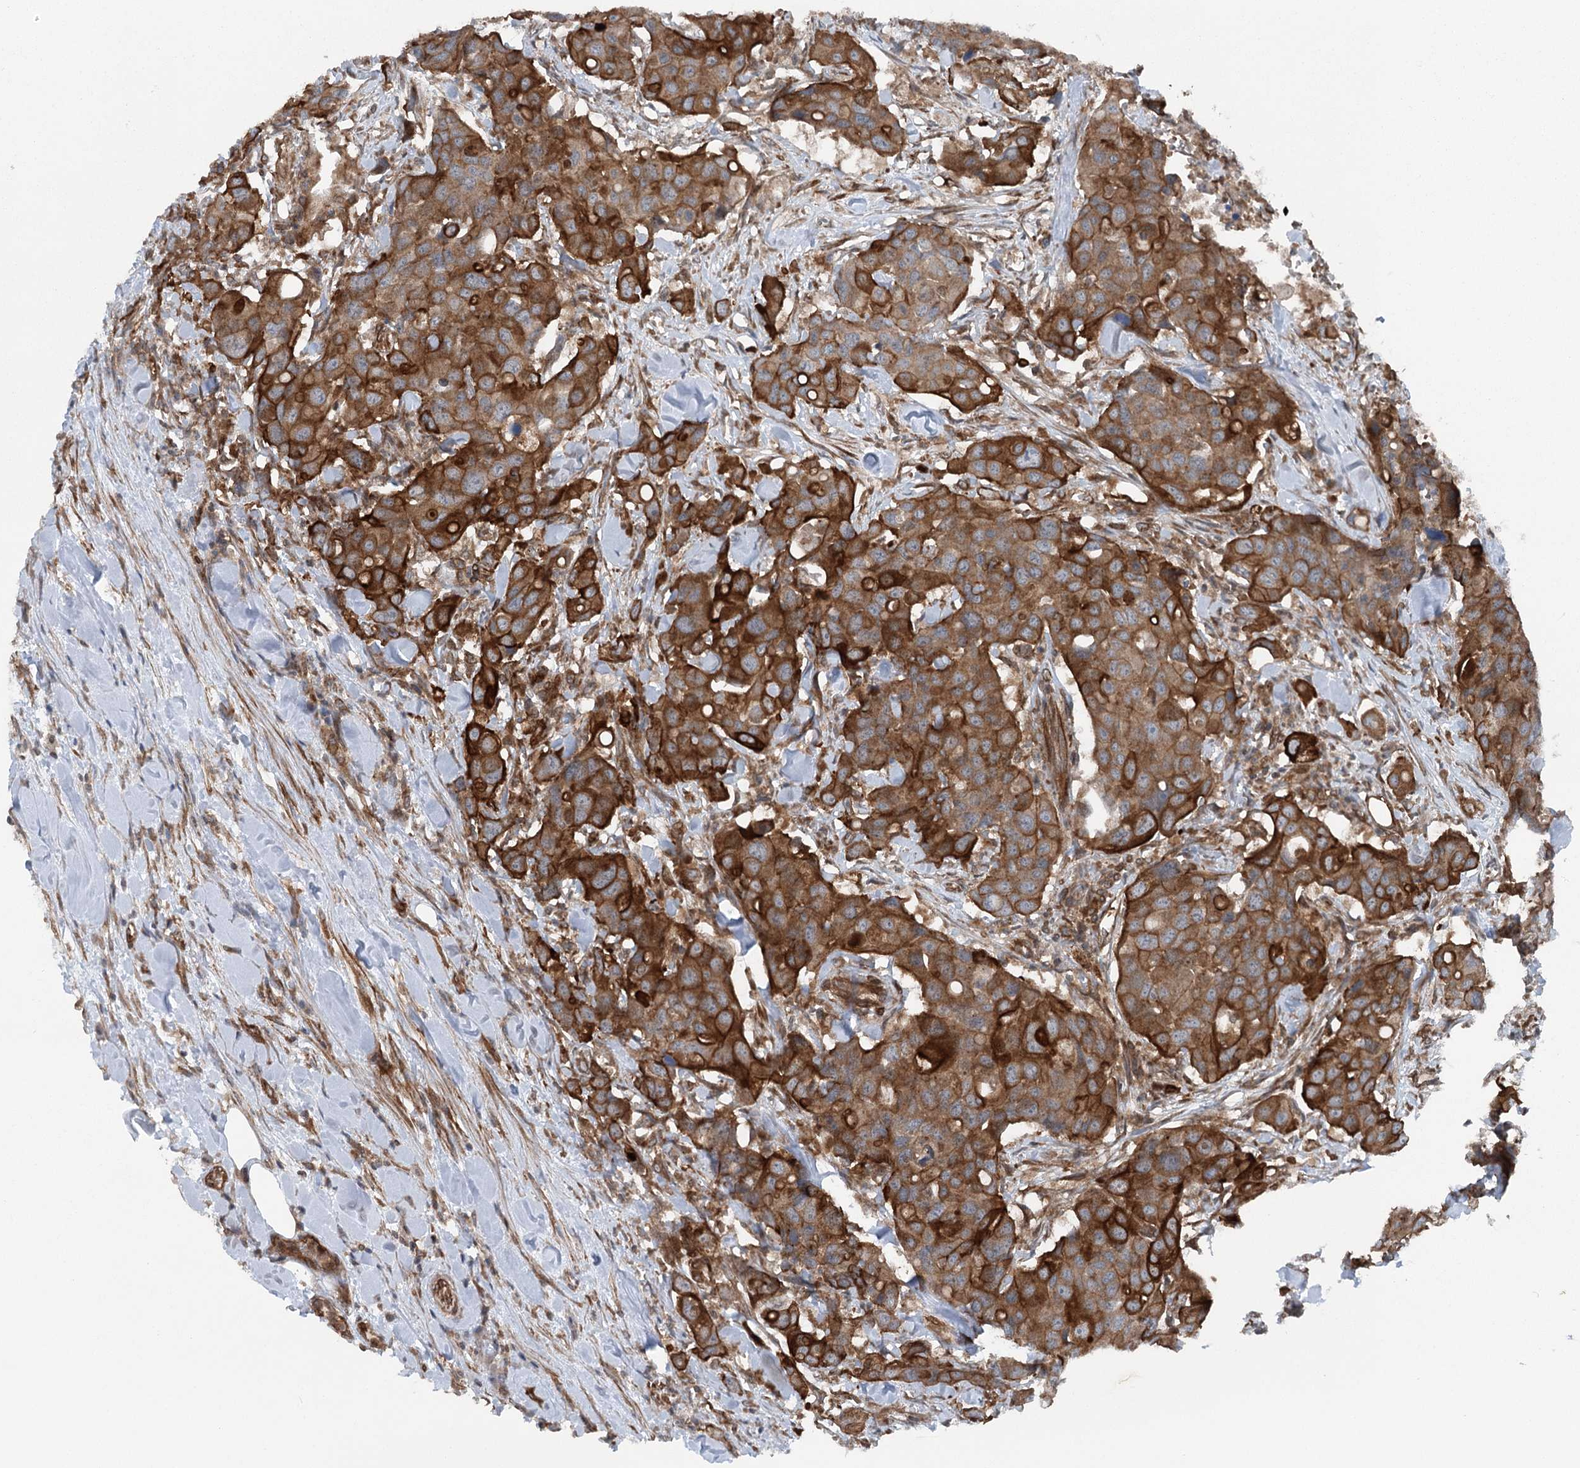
{"staining": {"intensity": "strong", "quantity": ">75%", "location": "cytoplasmic/membranous"}, "tissue": "colorectal cancer", "cell_type": "Tumor cells", "image_type": "cancer", "snomed": [{"axis": "morphology", "description": "Adenocarcinoma, NOS"}, {"axis": "topography", "description": "Colon"}], "caption": "A histopathology image of colorectal cancer (adenocarcinoma) stained for a protein demonstrates strong cytoplasmic/membranous brown staining in tumor cells. Using DAB (brown) and hematoxylin (blue) stains, captured at high magnification using brightfield microscopy.", "gene": "IQSEC1", "patient": {"sex": "male", "age": 77}}